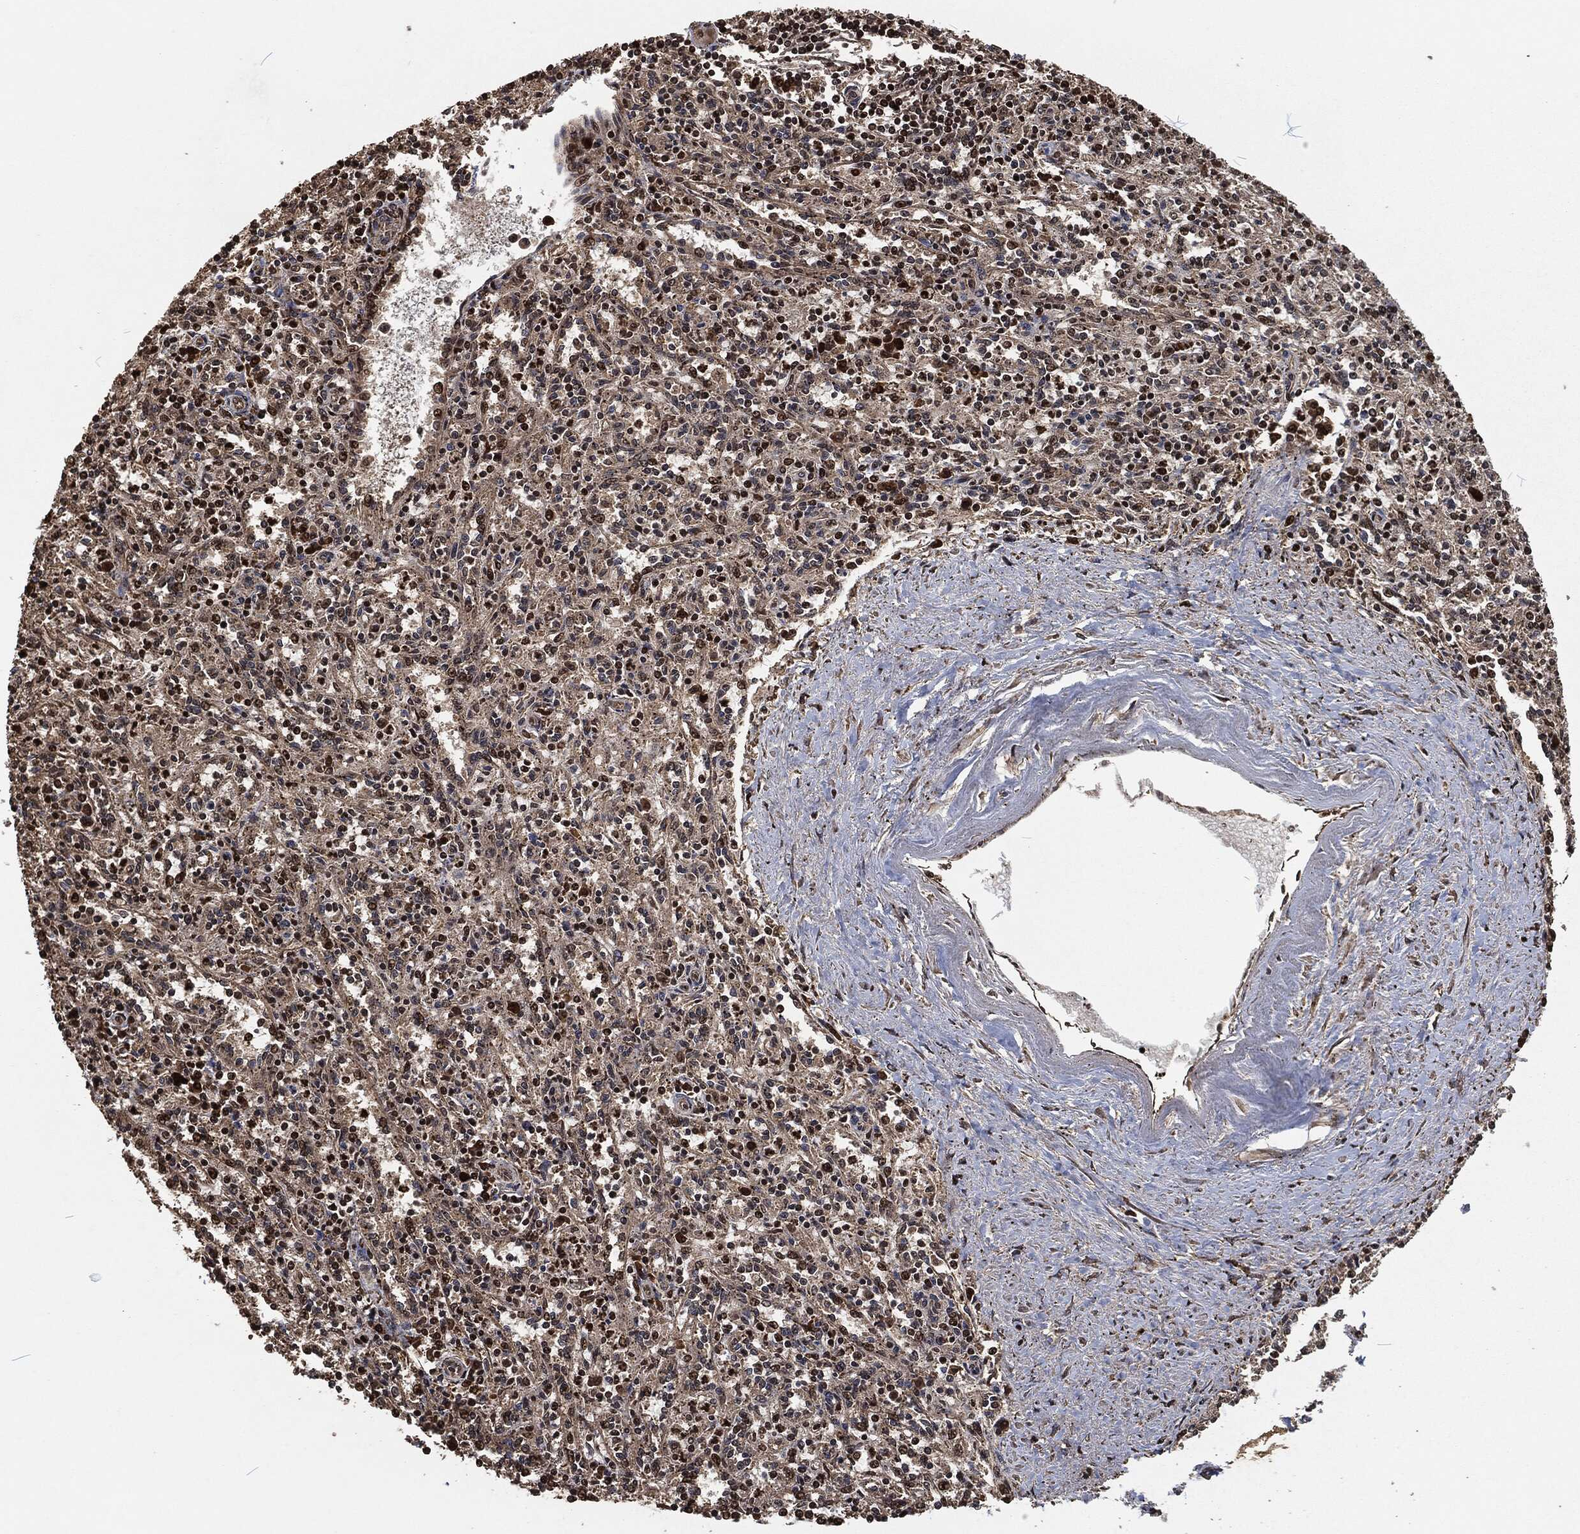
{"staining": {"intensity": "strong", "quantity": "<25%", "location": "nuclear"}, "tissue": "spleen", "cell_type": "Cells in red pulp", "image_type": "normal", "snomed": [{"axis": "morphology", "description": "Normal tissue, NOS"}, {"axis": "topography", "description": "Spleen"}], "caption": "This photomicrograph displays IHC staining of benign spleen, with medium strong nuclear expression in about <25% of cells in red pulp.", "gene": "SNAI1", "patient": {"sex": "male", "age": 69}}